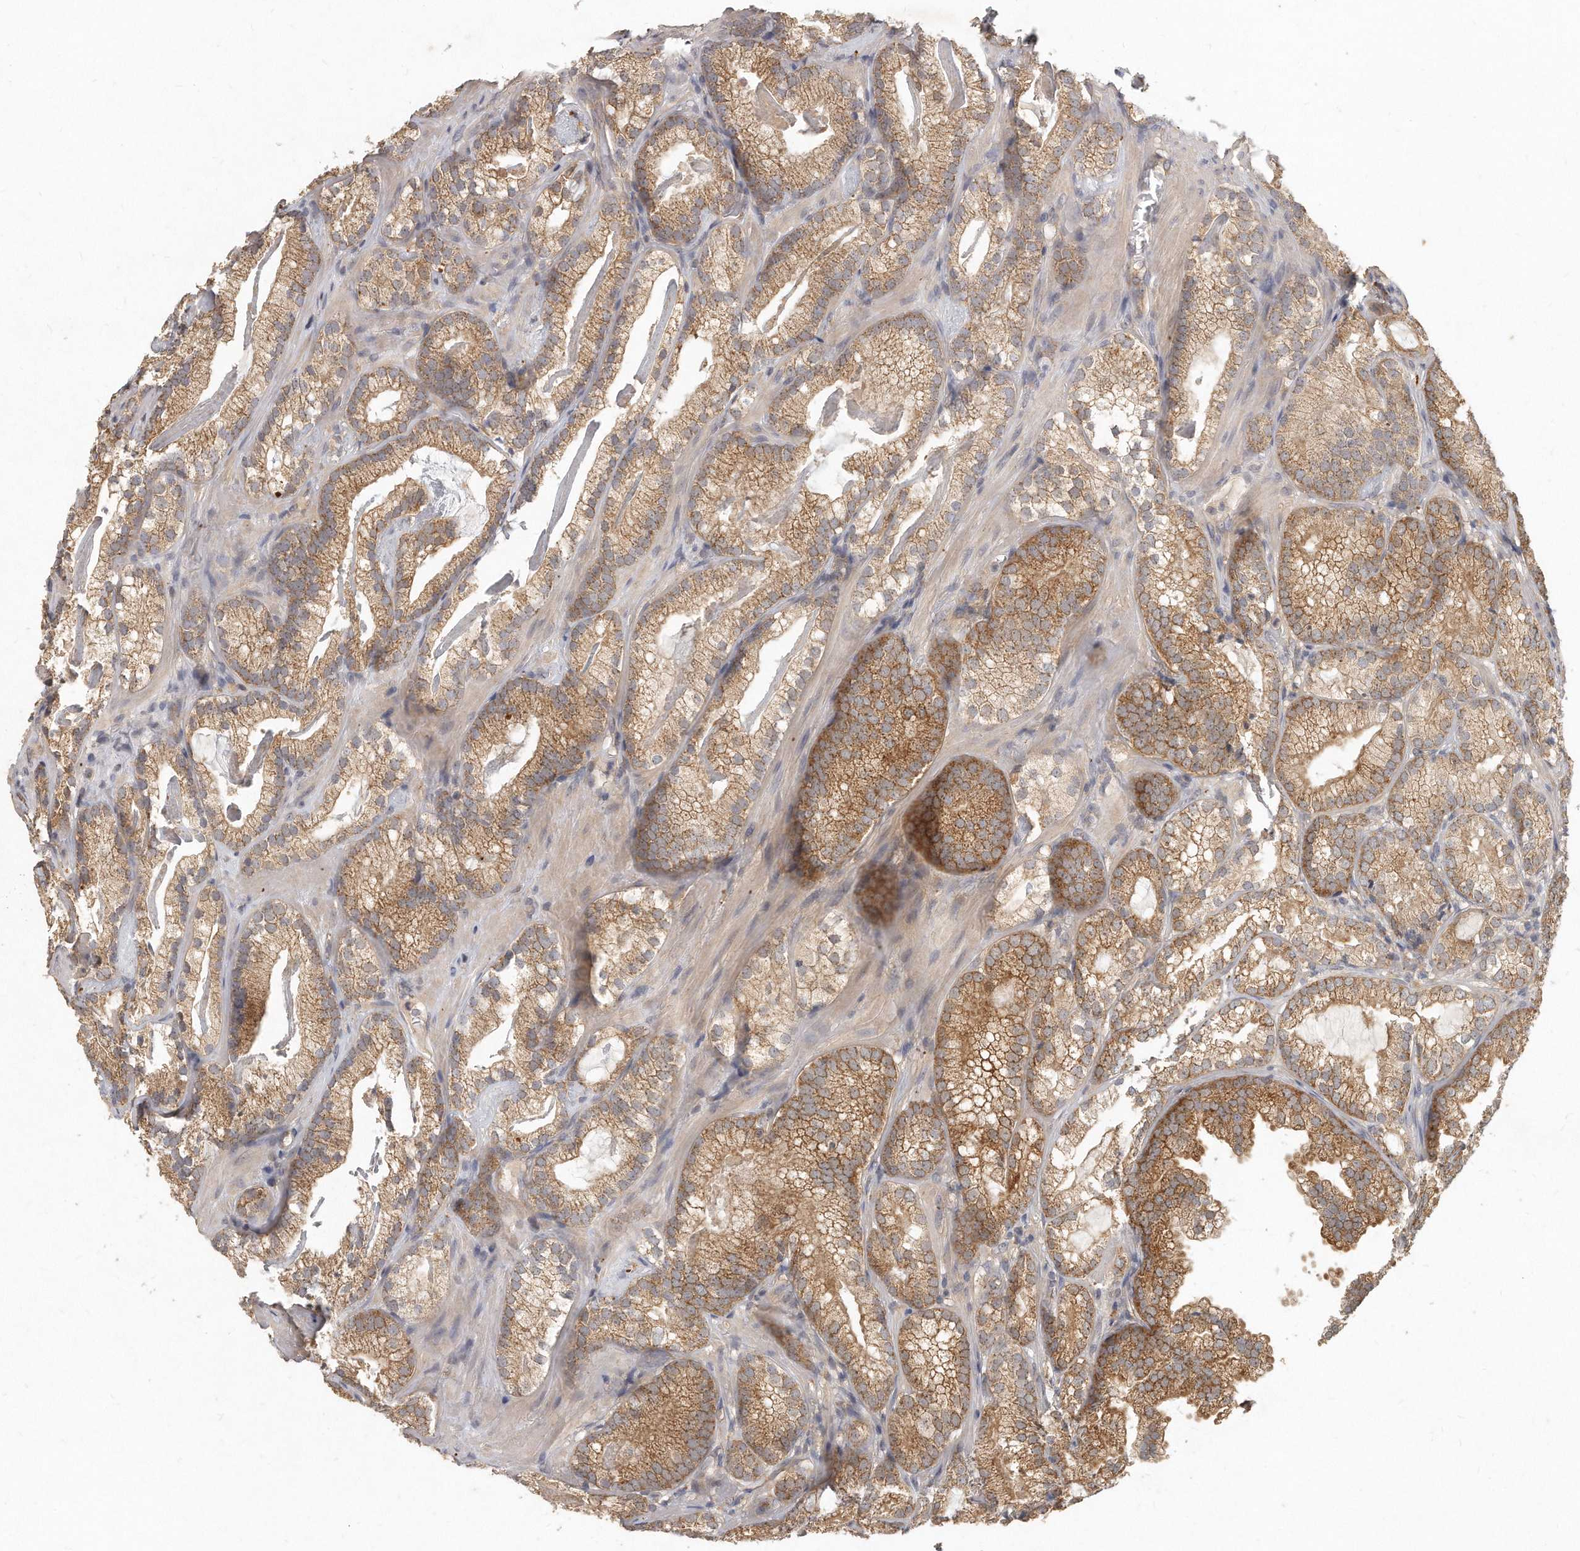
{"staining": {"intensity": "moderate", "quantity": ">75%", "location": "cytoplasmic/membranous"}, "tissue": "prostate cancer", "cell_type": "Tumor cells", "image_type": "cancer", "snomed": [{"axis": "morphology", "description": "Adenocarcinoma, Low grade"}, {"axis": "topography", "description": "Prostate"}], "caption": "There is medium levels of moderate cytoplasmic/membranous staining in tumor cells of prostate adenocarcinoma (low-grade), as demonstrated by immunohistochemical staining (brown color).", "gene": "LGALS8", "patient": {"sex": "male", "age": 72}}